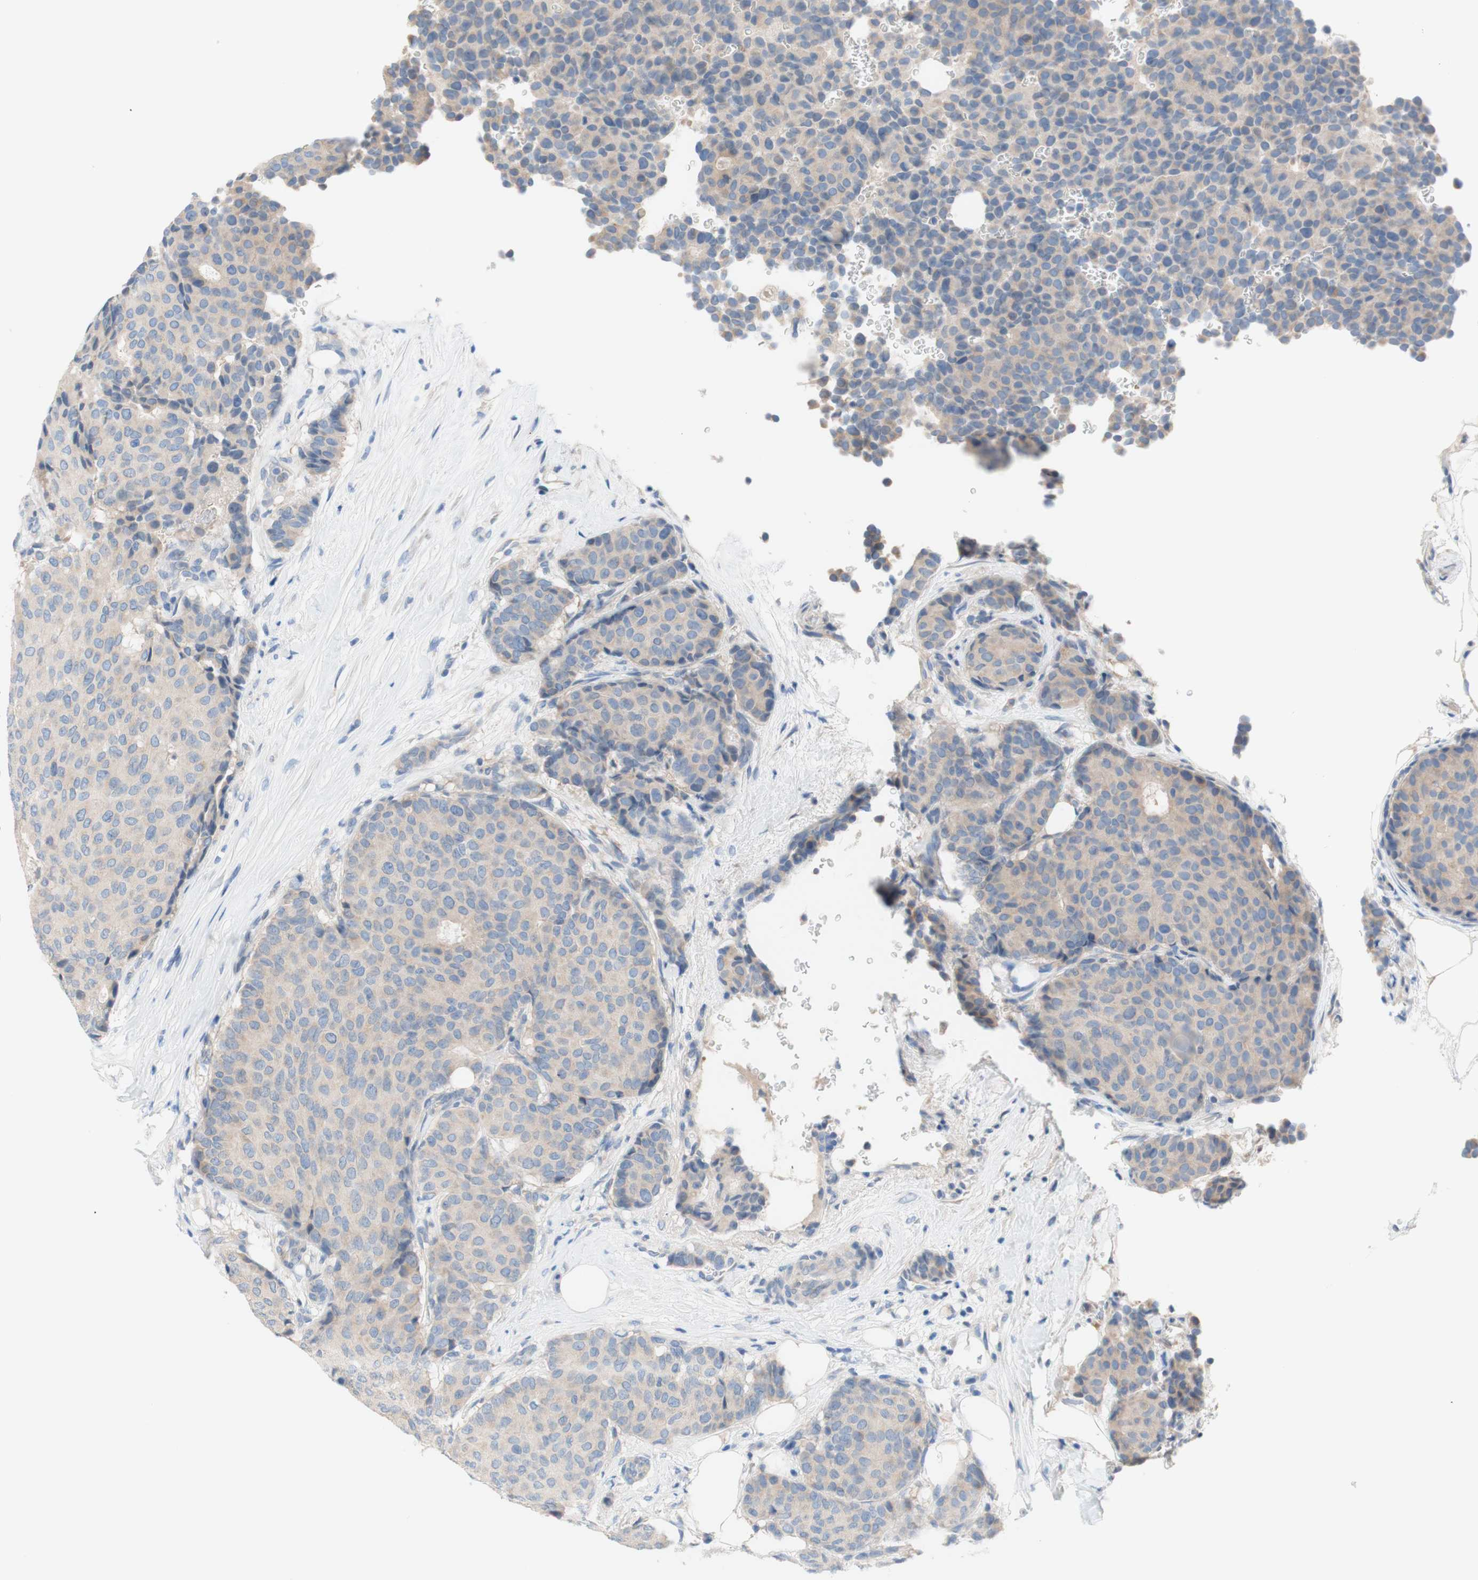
{"staining": {"intensity": "weak", "quantity": ">75%", "location": "cytoplasmic/membranous"}, "tissue": "breast cancer", "cell_type": "Tumor cells", "image_type": "cancer", "snomed": [{"axis": "morphology", "description": "Duct carcinoma"}, {"axis": "topography", "description": "Breast"}], "caption": "Weak cytoplasmic/membranous positivity is seen in approximately >75% of tumor cells in breast invasive ductal carcinoma.", "gene": "F3", "patient": {"sex": "female", "age": 75}}